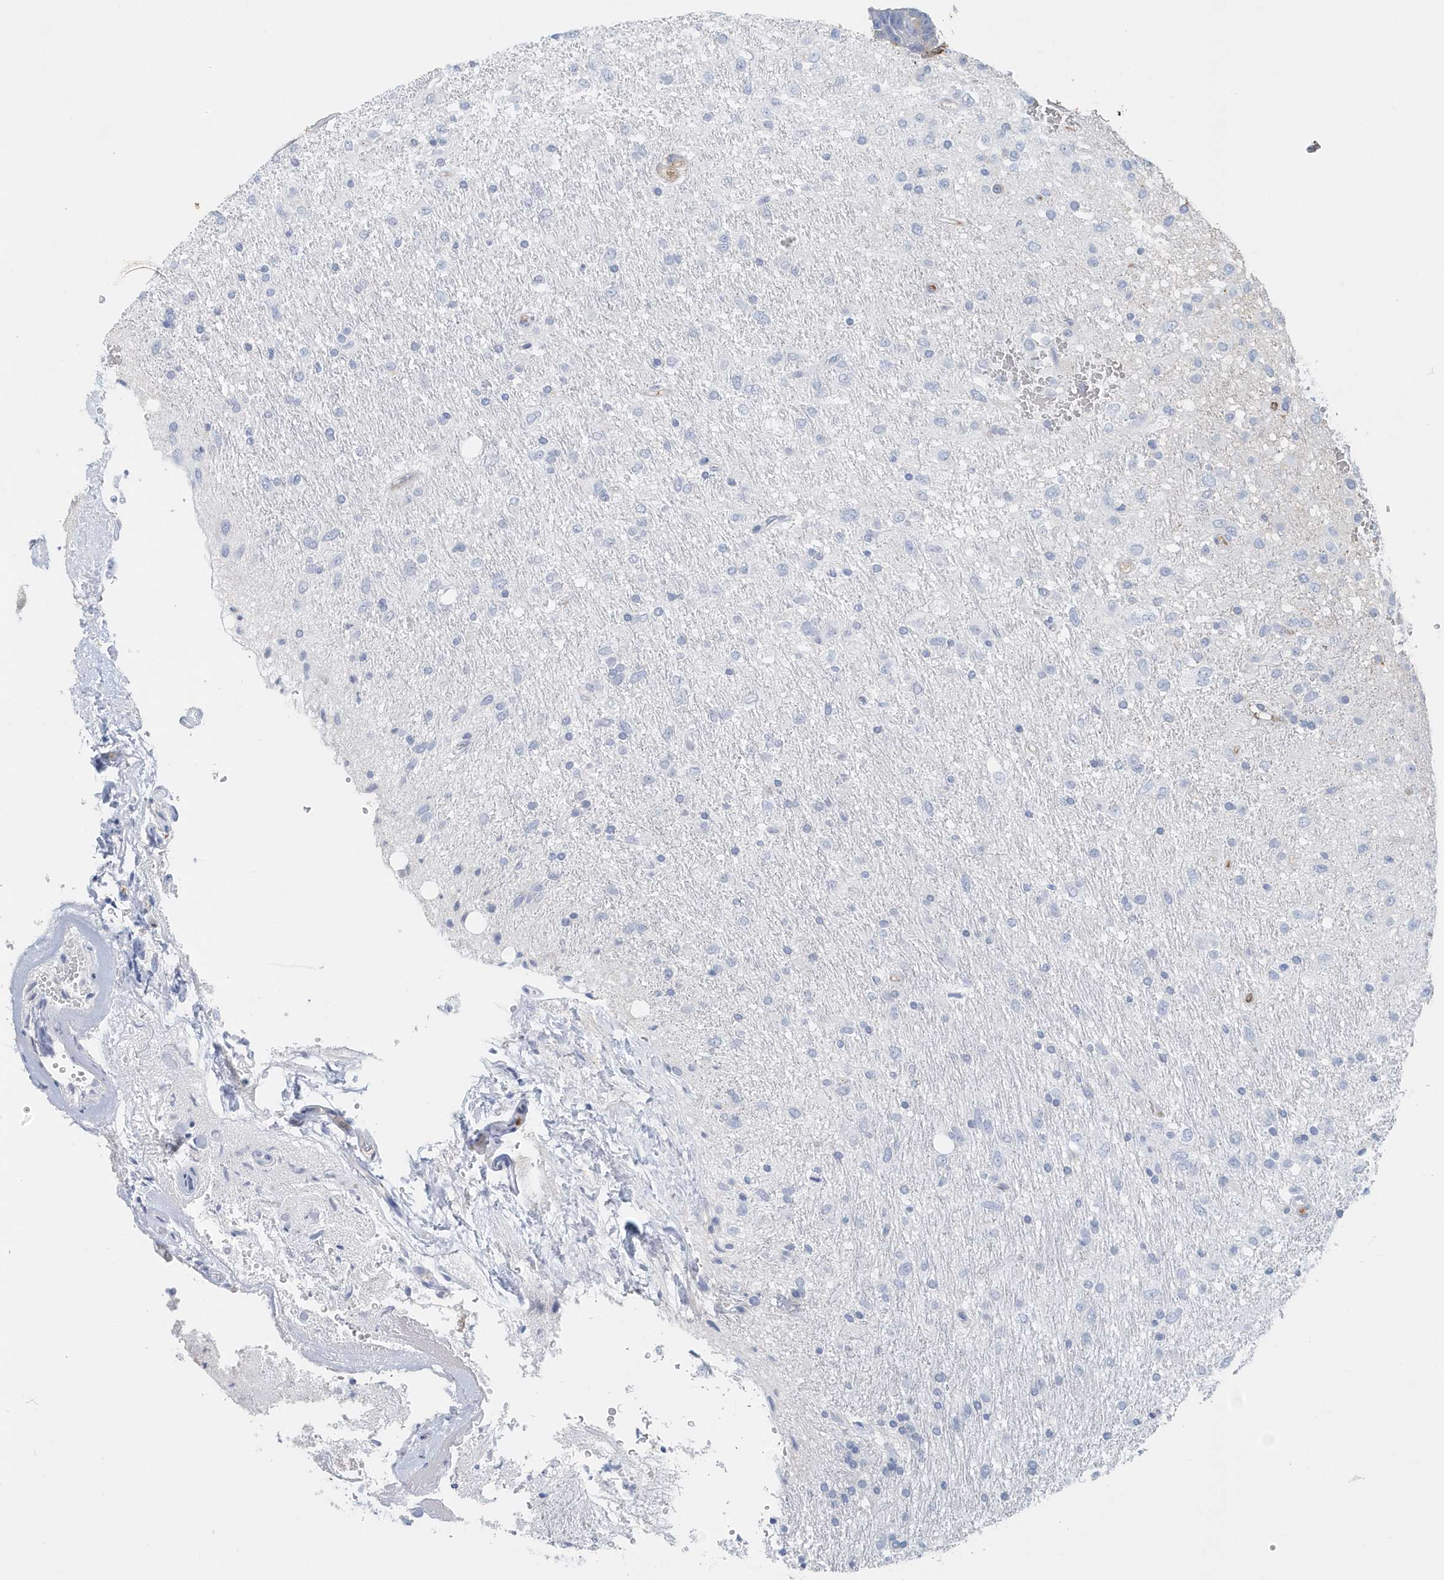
{"staining": {"intensity": "negative", "quantity": "none", "location": "none"}, "tissue": "glioma", "cell_type": "Tumor cells", "image_type": "cancer", "snomed": [{"axis": "morphology", "description": "Glioma, malignant, Low grade"}, {"axis": "topography", "description": "Brain"}], "caption": "Immunohistochemical staining of malignant glioma (low-grade) reveals no significant expression in tumor cells. (DAB immunohistochemistry (IHC) visualized using brightfield microscopy, high magnification).", "gene": "JCHAIN", "patient": {"sex": "male", "age": 77}}